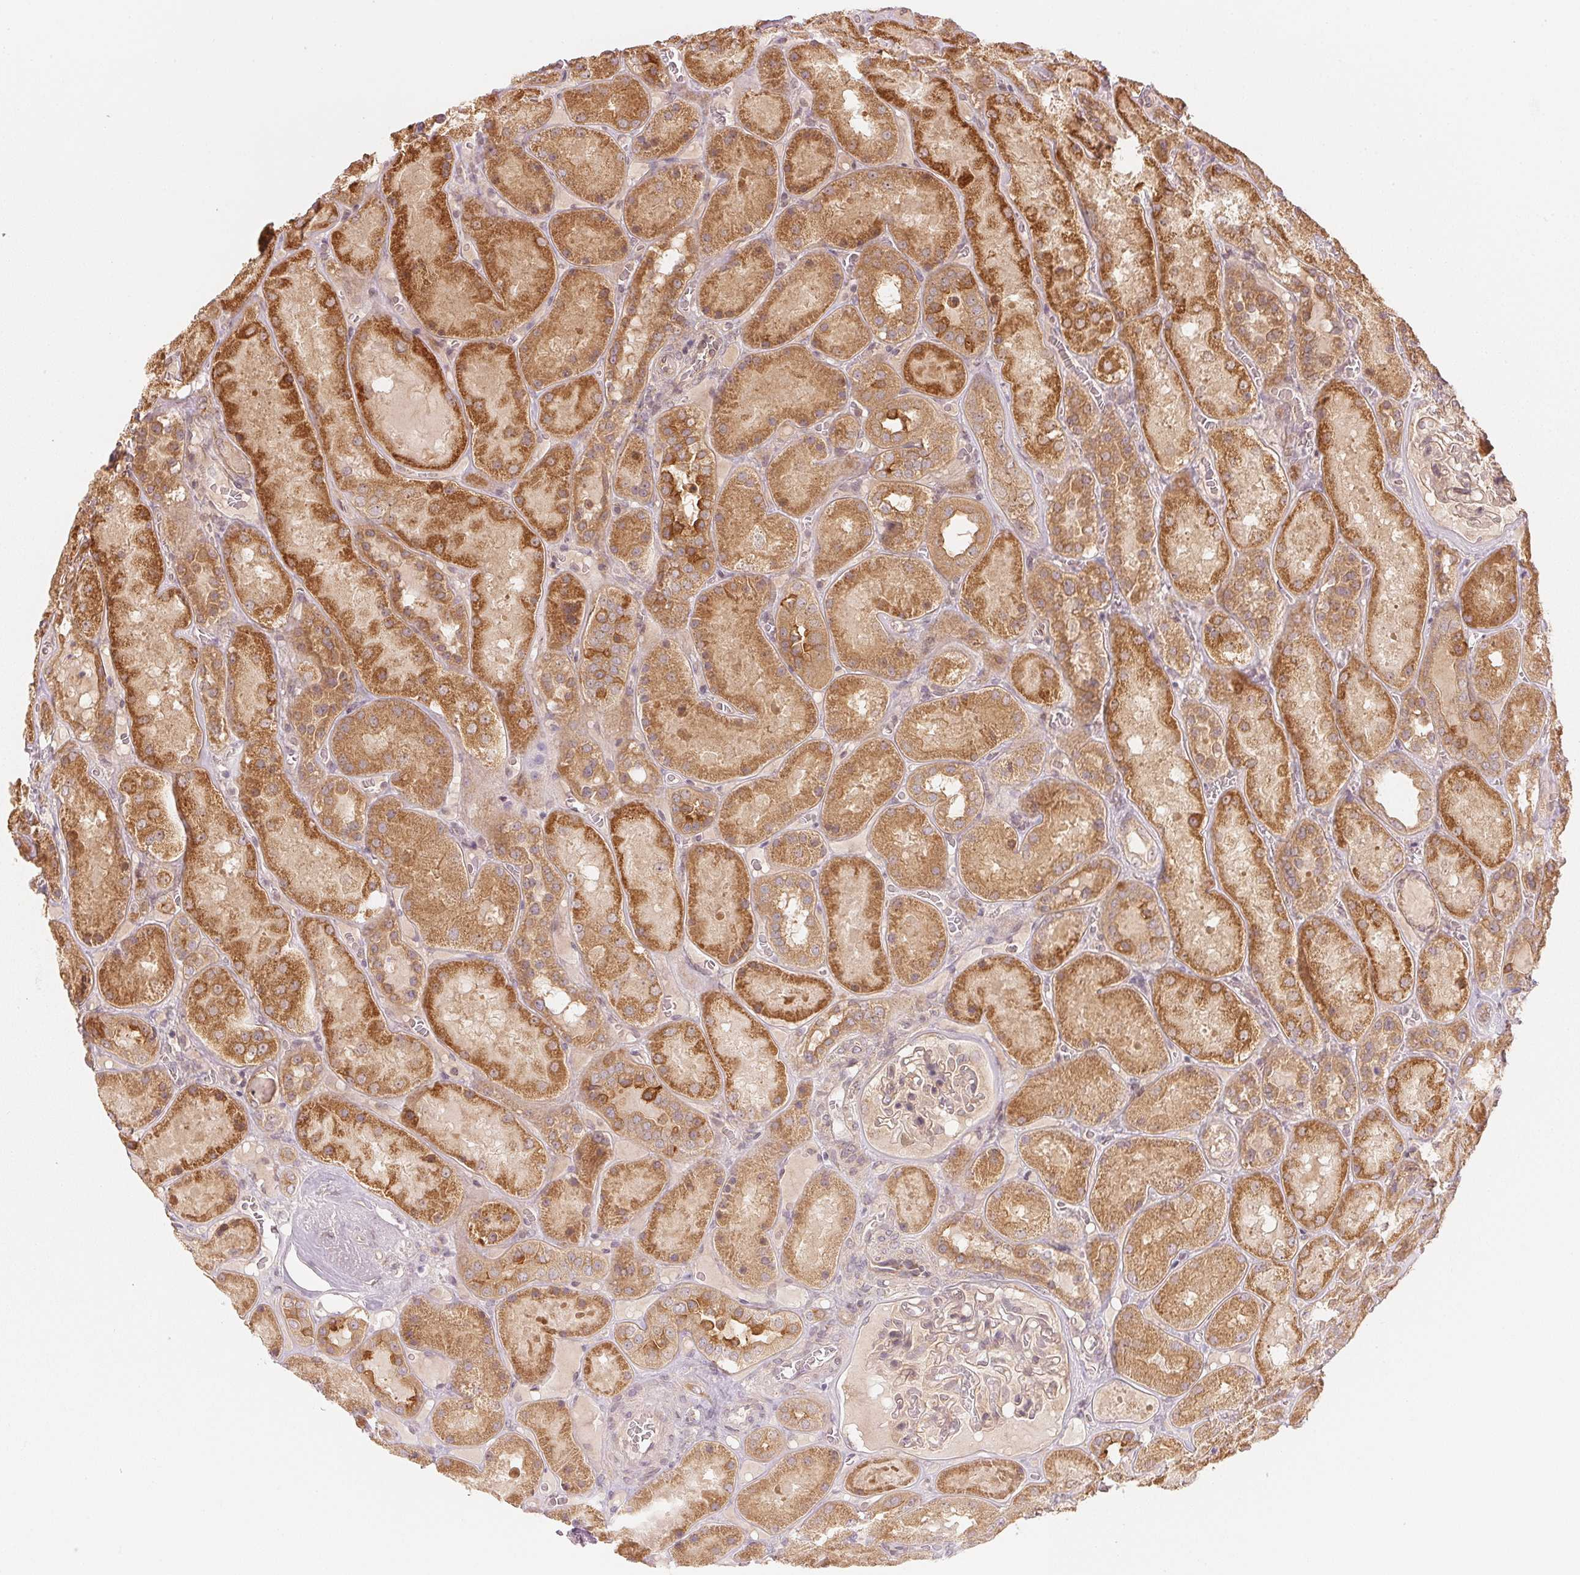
{"staining": {"intensity": "weak", "quantity": "<25%", "location": "cytoplasmic/membranous,nuclear"}, "tissue": "kidney", "cell_type": "Cells in glomeruli", "image_type": "normal", "snomed": [{"axis": "morphology", "description": "Normal tissue, NOS"}, {"axis": "topography", "description": "Kidney"}], "caption": "The image reveals no significant expression in cells in glomeruli of kidney.", "gene": "WDR54", "patient": {"sex": "male", "age": 73}}